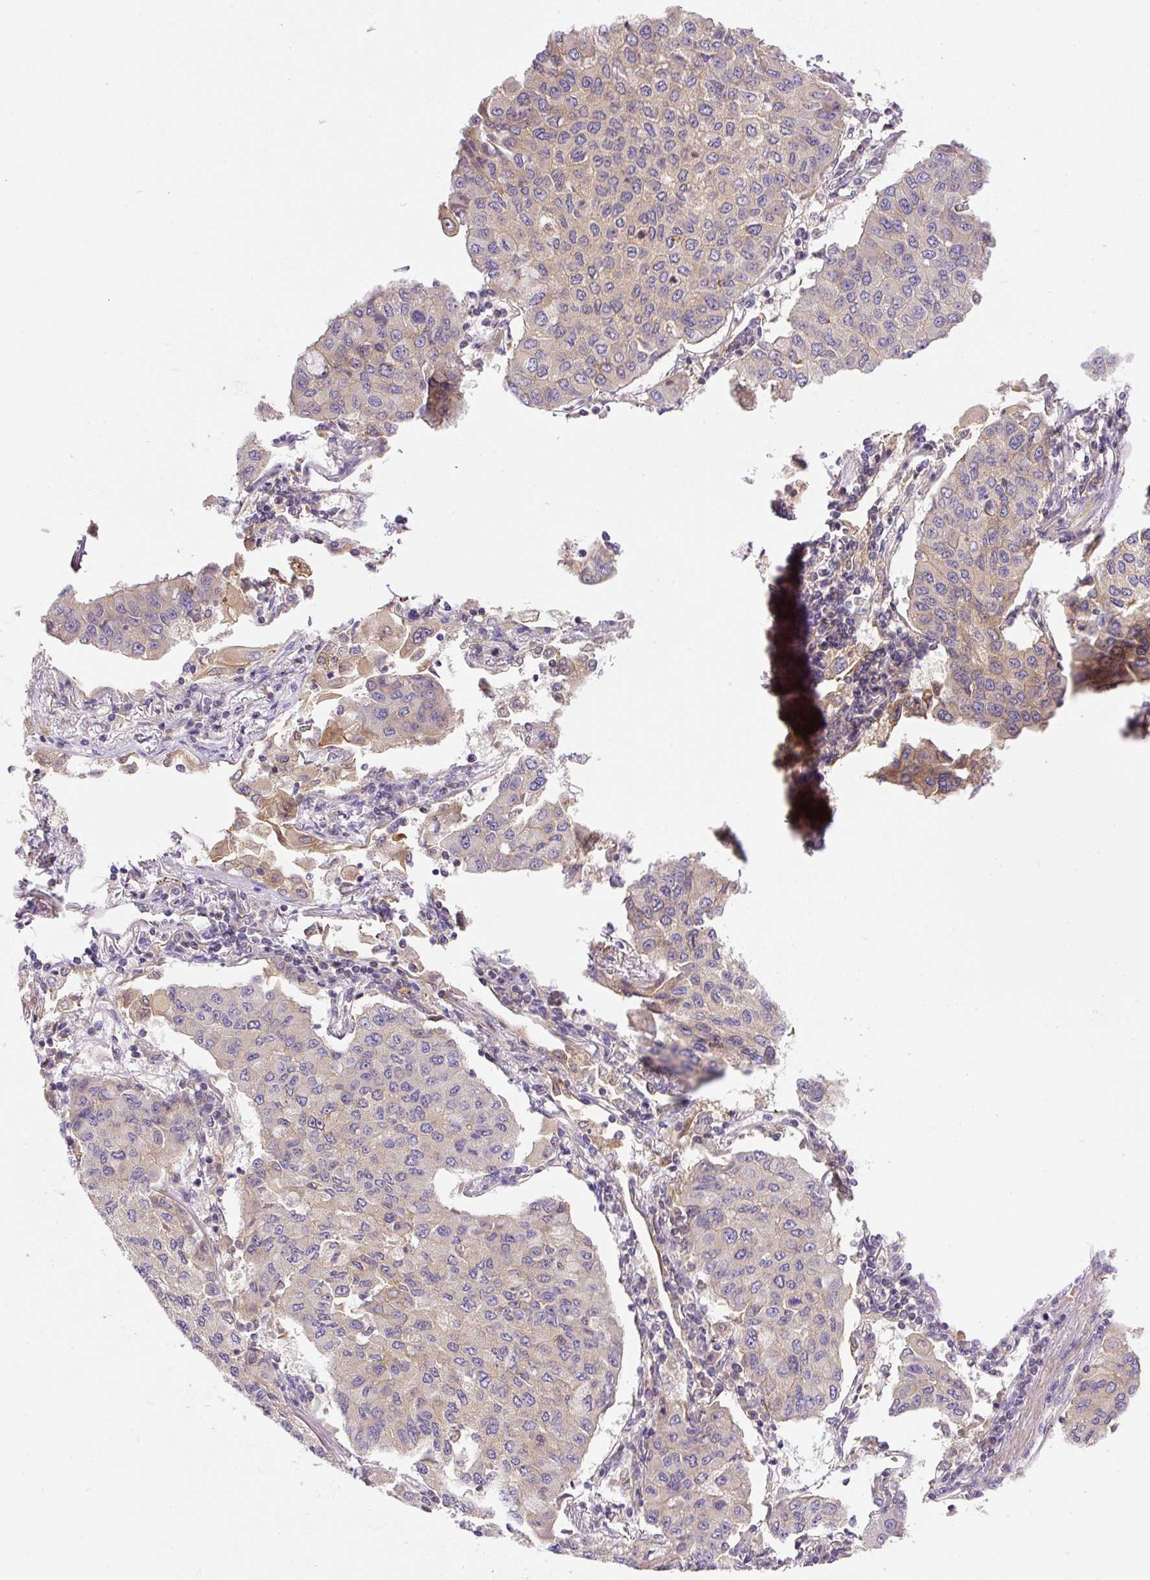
{"staining": {"intensity": "weak", "quantity": "<25%", "location": "cytoplasmic/membranous"}, "tissue": "lung cancer", "cell_type": "Tumor cells", "image_type": "cancer", "snomed": [{"axis": "morphology", "description": "Squamous cell carcinoma, NOS"}, {"axis": "topography", "description": "Lung"}], "caption": "IHC of lung squamous cell carcinoma displays no expression in tumor cells.", "gene": "CCDC28A", "patient": {"sex": "male", "age": 74}}